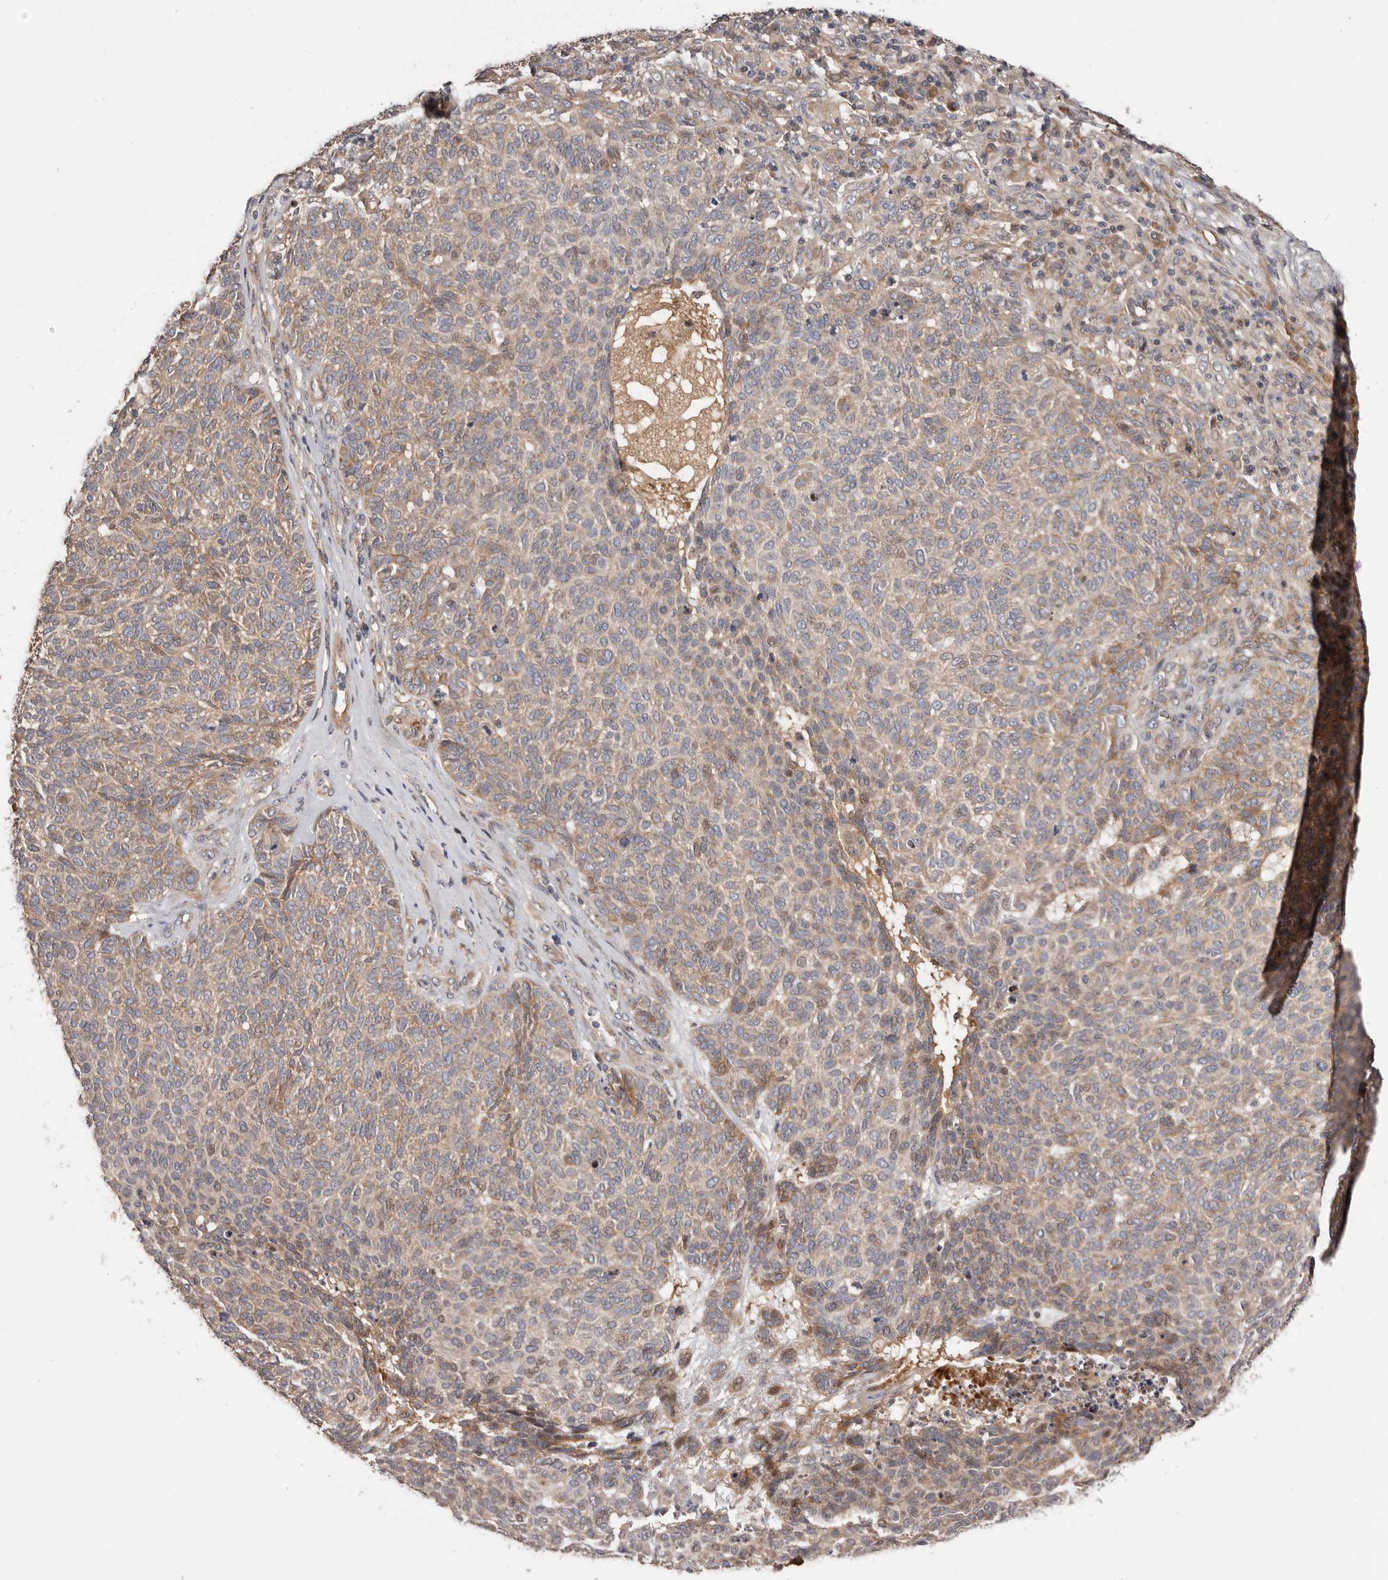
{"staining": {"intensity": "weak", "quantity": ">75%", "location": "cytoplasmic/membranous"}, "tissue": "skin cancer", "cell_type": "Tumor cells", "image_type": "cancer", "snomed": [{"axis": "morphology", "description": "Squamous cell carcinoma, NOS"}, {"axis": "topography", "description": "Skin"}], "caption": "Approximately >75% of tumor cells in skin squamous cell carcinoma reveal weak cytoplasmic/membranous protein positivity as visualized by brown immunohistochemical staining.", "gene": "DOP1A", "patient": {"sex": "female", "age": 90}}